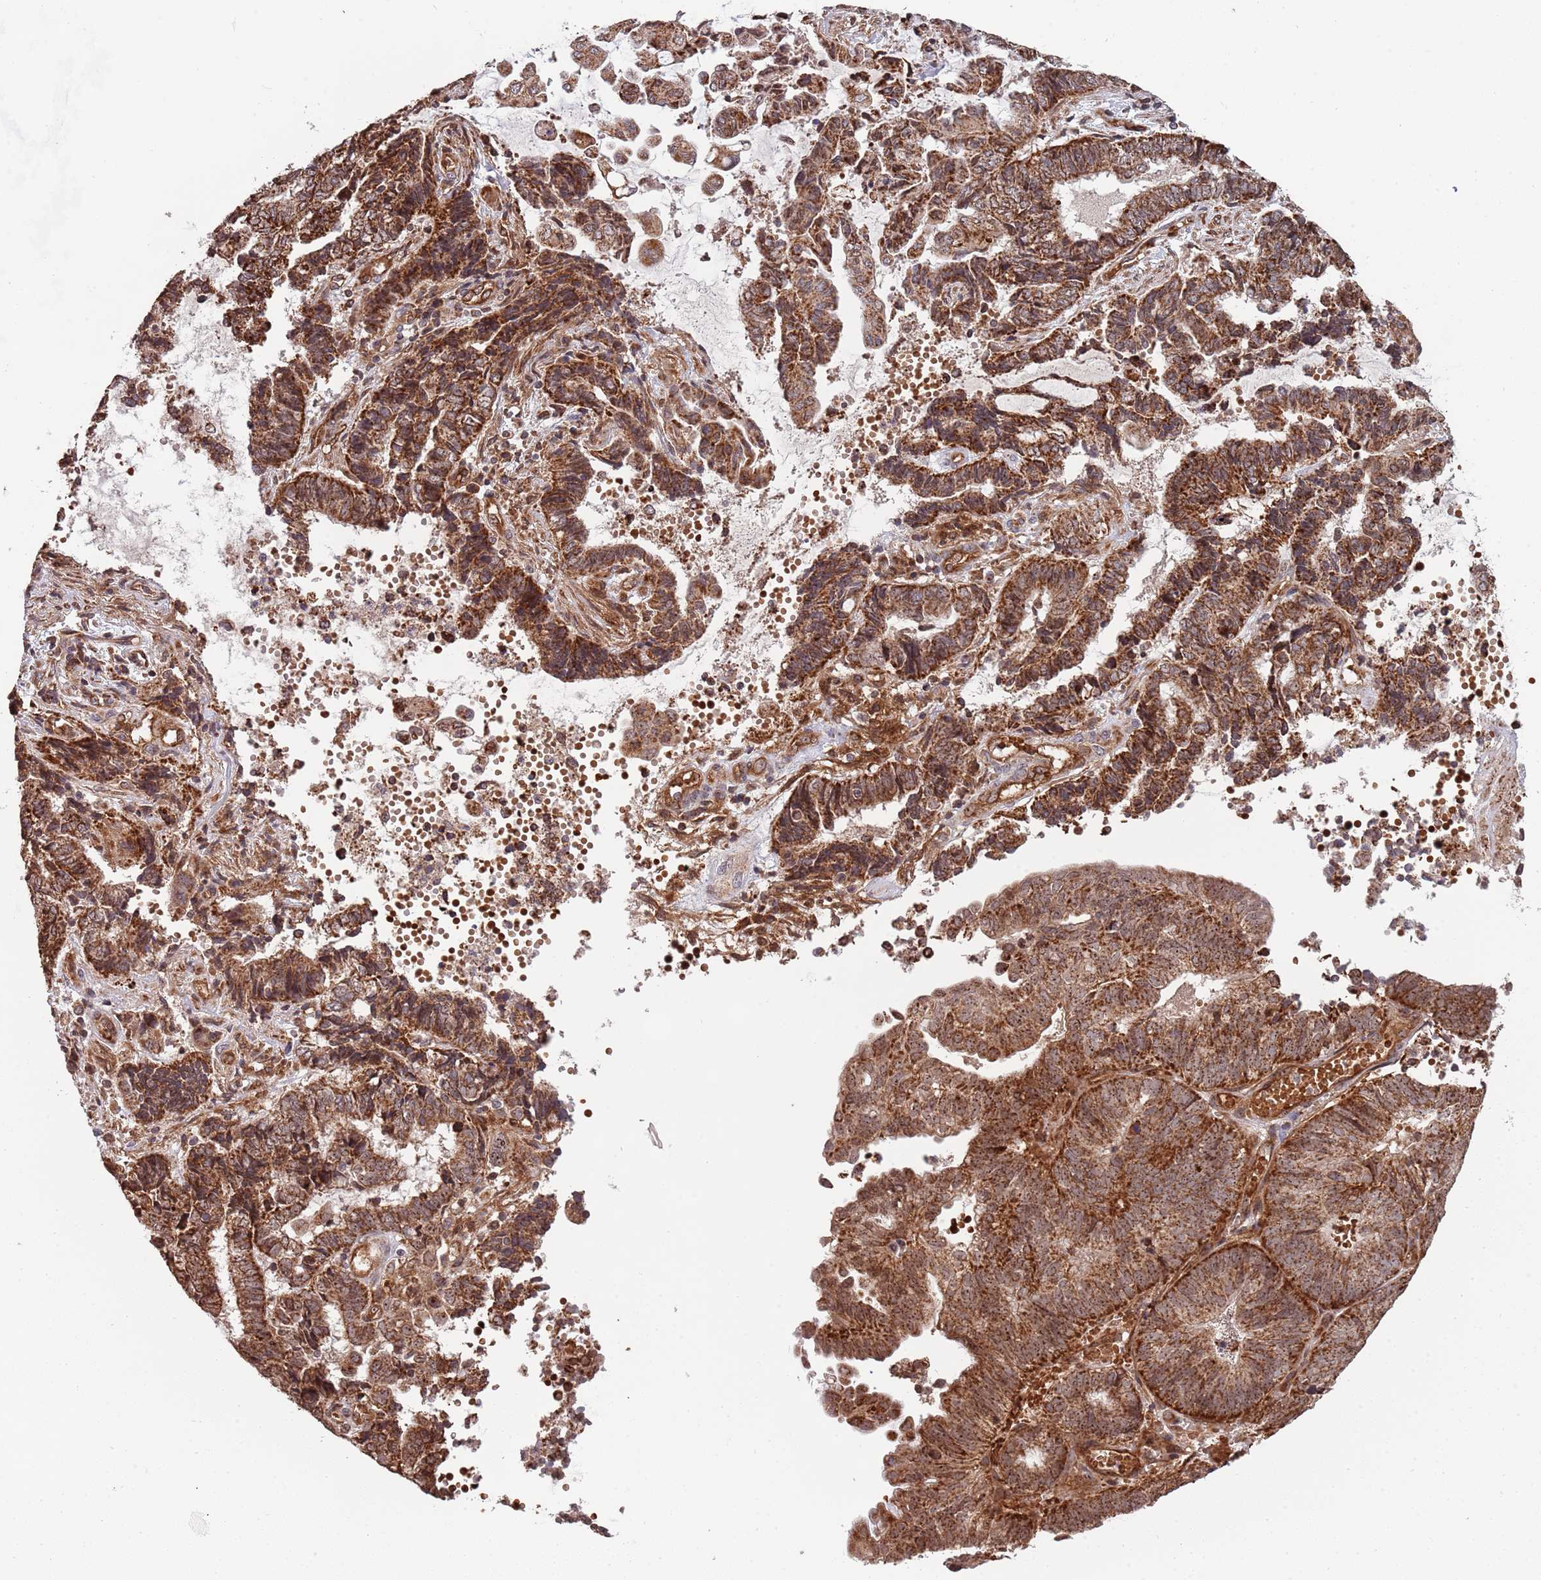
{"staining": {"intensity": "strong", "quantity": ">75%", "location": "cytoplasmic/membranous"}, "tissue": "endometrial cancer", "cell_type": "Tumor cells", "image_type": "cancer", "snomed": [{"axis": "morphology", "description": "Adenocarcinoma, NOS"}, {"axis": "topography", "description": "Uterus"}, {"axis": "topography", "description": "Endometrium"}], "caption": "Immunohistochemical staining of human endometrial adenocarcinoma demonstrates high levels of strong cytoplasmic/membranous expression in approximately >75% of tumor cells.", "gene": "DCHS1", "patient": {"sex": "female", "age": 70}}